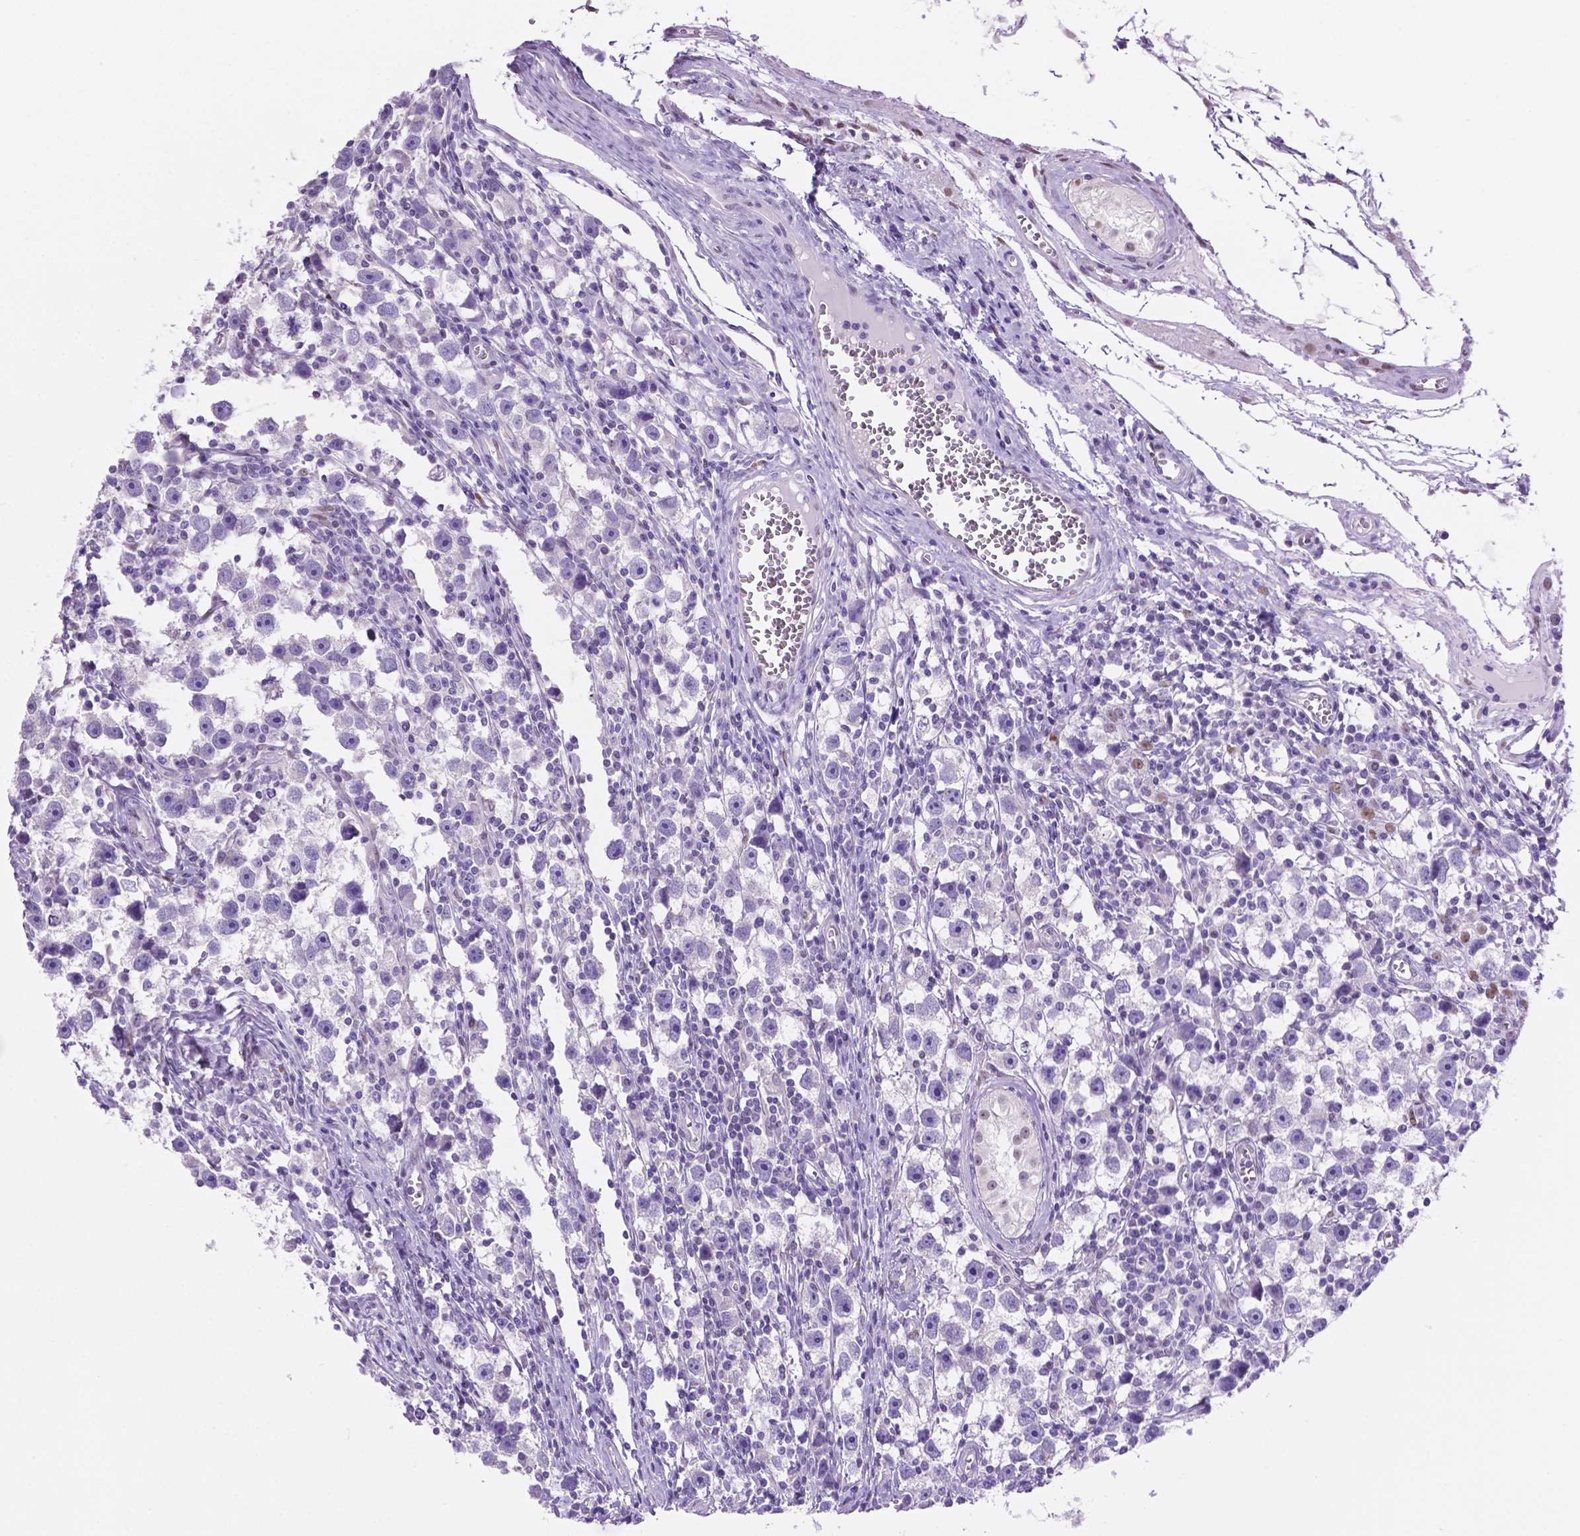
{"staining": {"intensity": "negative", "quantity": "none", "location": "none"}, "tissue": "testis cancer", "cell_type": "Tumor cells", "image_type": "cancer", "snomed": [{"axis": "morphology", "description": "Seminoma, NOS"}, {"axis": "topography", "description": "Testis"}], "caption": "Human testis cancer (seminoma) stained for a protein using immunohistochemistry shows no staining in tumor cells.", "gene": "TMEM210", "patient": {"sex": "male", "age": 30}}